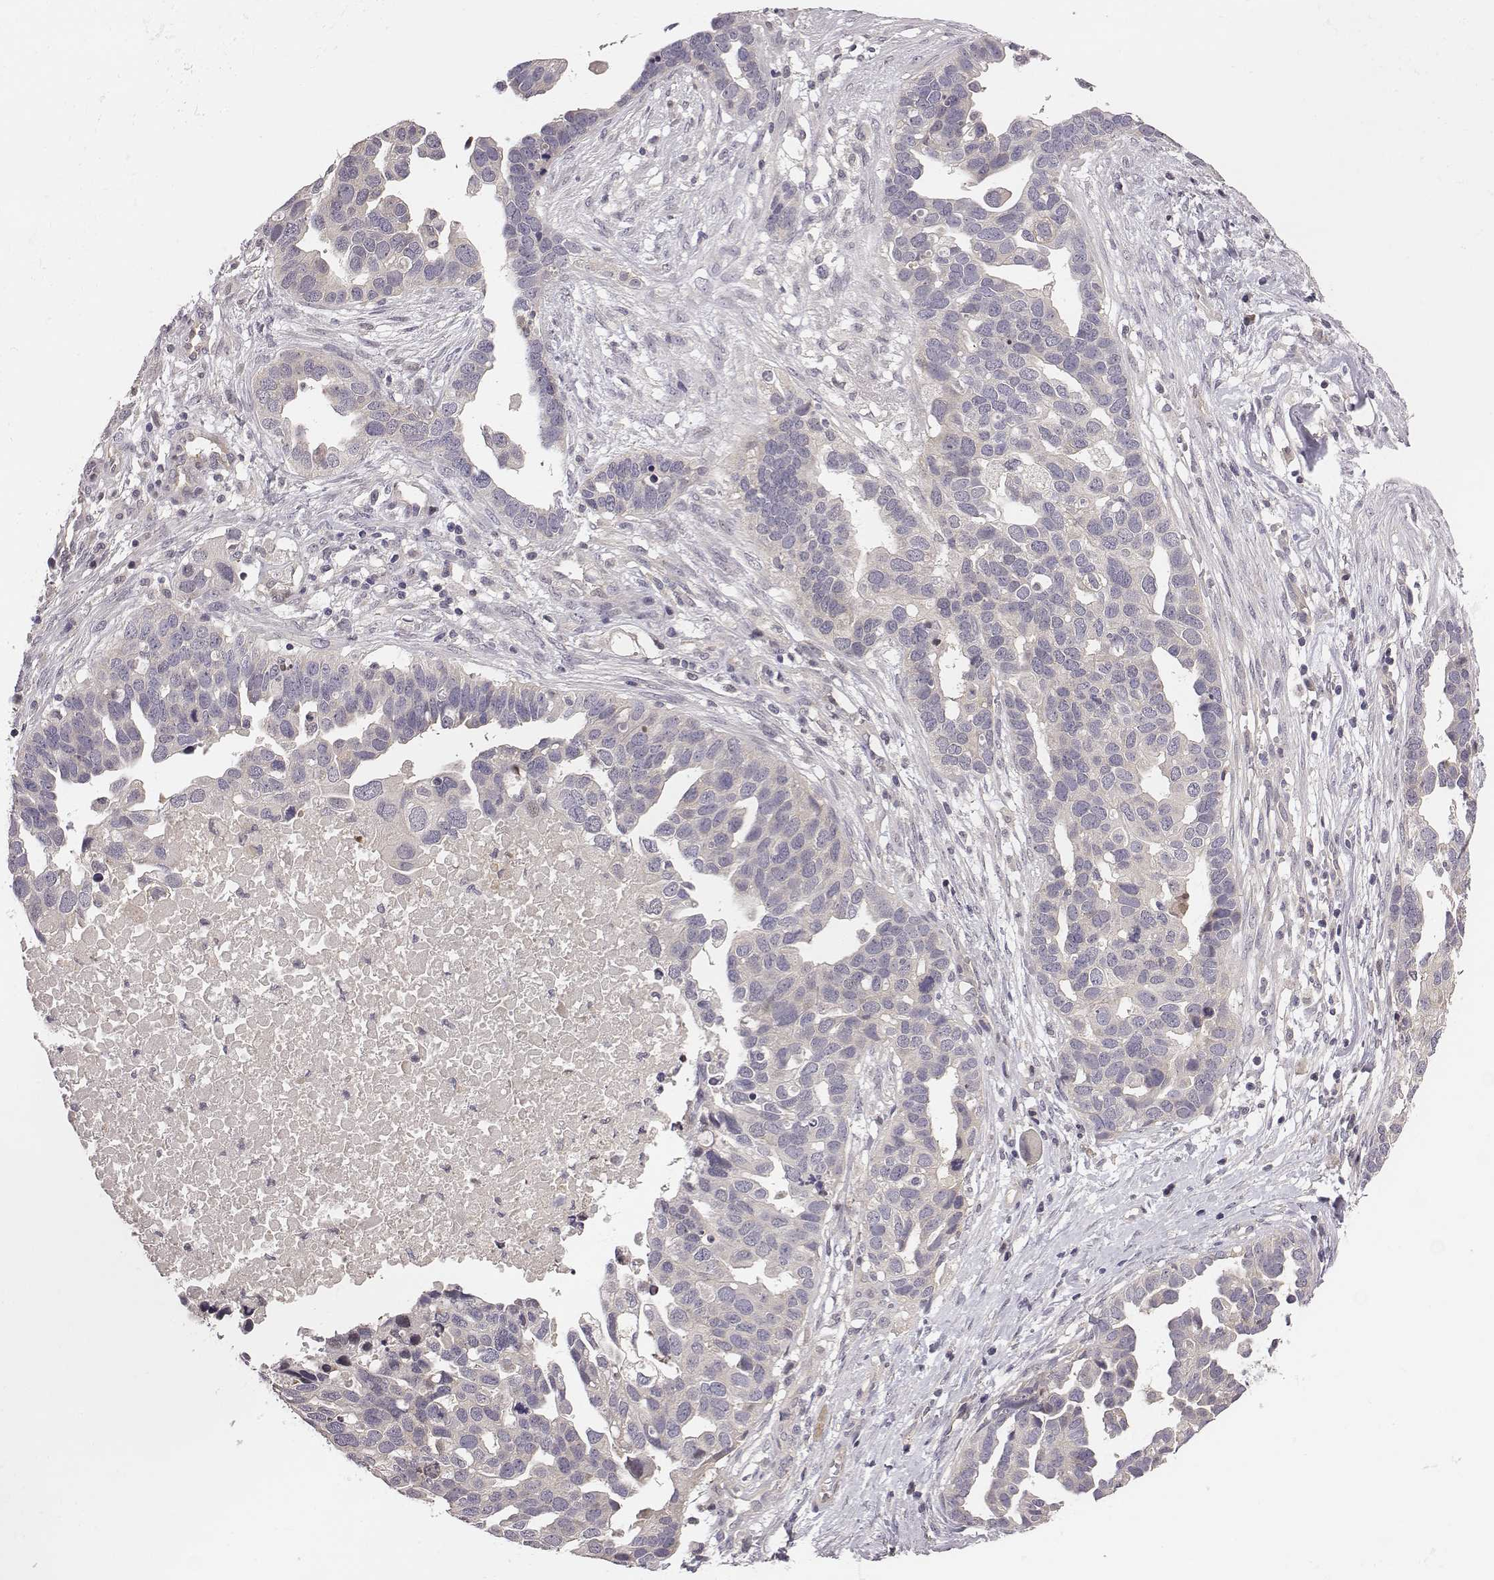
{"staining": {"intensity": "negative", "quantity": "none", "location": "none"}, "tissue": "ovarian cancer", "cell_type": "Tumor cells", "image_type": "cancer", "snomed": [{"axis": "morphology", "description": "Cystadenocarcinoma, serous, NOS"}, {"axis": "topography", "description": "Ovary"}], "caption": "Immunohistochemical staining of ovarian cancer demonstrates no significant expression in tumor cells. (IHC, brightfield microscopy, high magnification).", "gene": "SMURF2", "patient": {"sex": "female", "age": 54}}